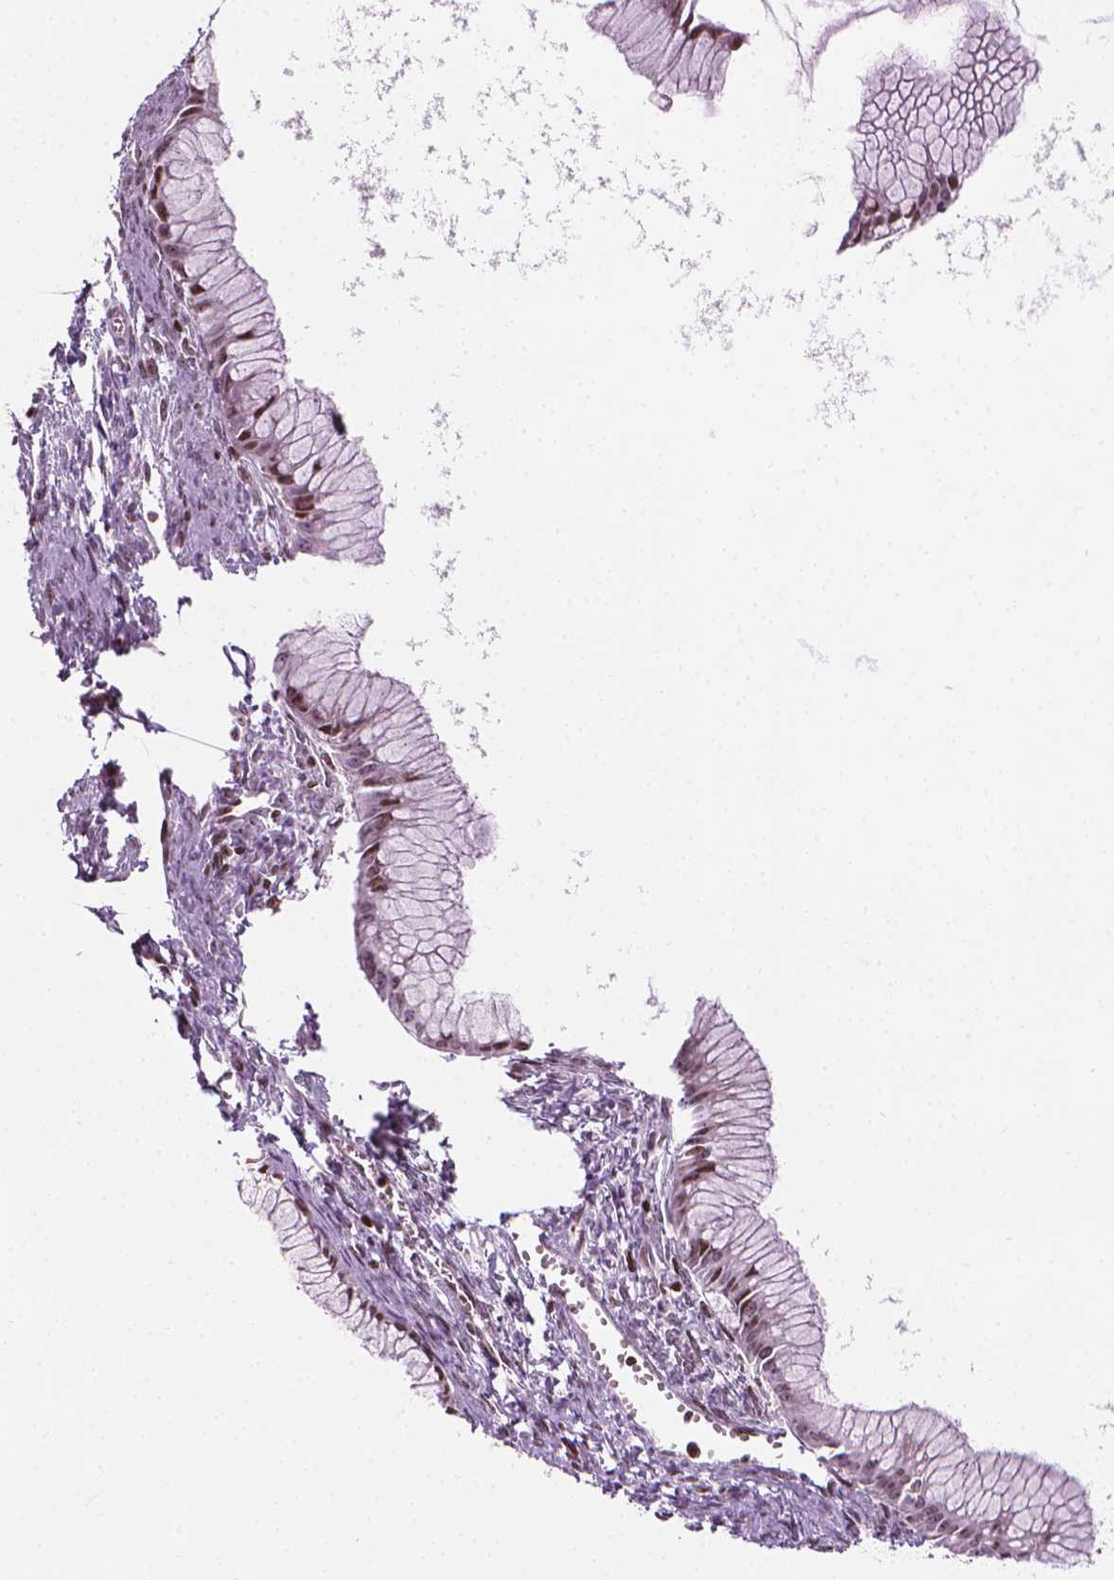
{"staining": {"intensity": "moderate", "quantity": "25%-75%", "location": "nuclear"}, "tissue": "ovarian cancer", "cell_type": "Tumor cells", "image_type": "cancer", "snomed": [{"axis": "morphology", "description": "Cystadenocarcinoma, mucinous, NOS"}, {"axis": "topography", "description": "Ovary"}], "caption": "Mucinous cystadenocarcinoma (ovarian) tissue reveals moderate nuclear staining in approximately 25%-75% of tumor cells, visualized by immunohistochemistry. Nuclei are stained in blue.", "gene": "PIP4K2A", "patient": {"sex": "female", "age": 41}}